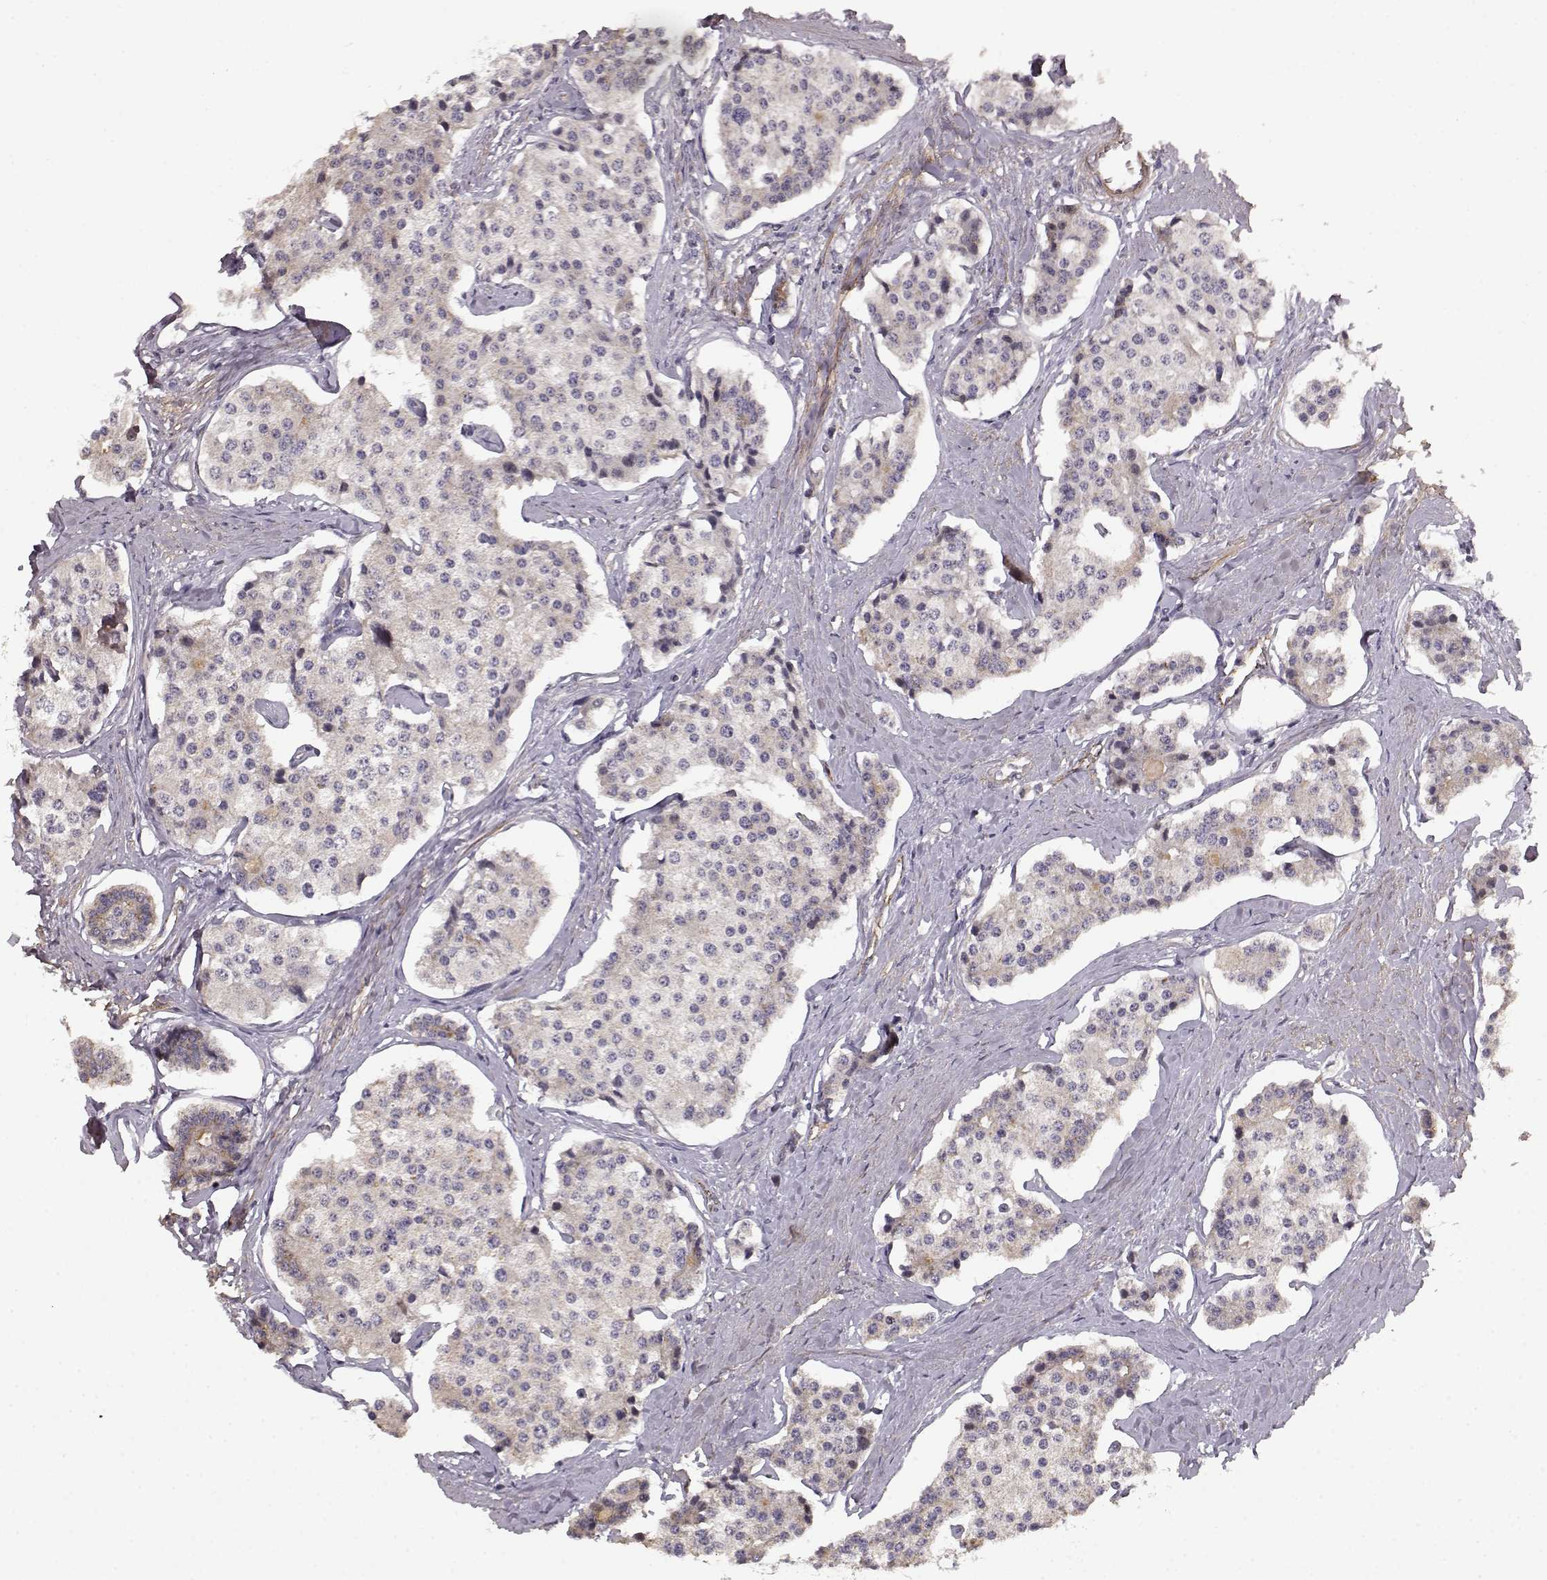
{"staining": {"intensity": "negative", "quantity": "none", "location": "none"}, "tissue": "carcinoid", "cell_type": "Tumor cells", "image_type": "cancer", "snomed": [{"axis": "morphology", "description": "Carcinoid, malignant, NOS"}, {"axis": "topography", "description": "Small intestine"}], "caption": "DAB (3,3'-diaminobenzidine) immunohistochemical staining of carcinoid shows no significant staining in tumor cells.", "gene": "BACH2", "patient": {"sex": "female", "age": 65}}